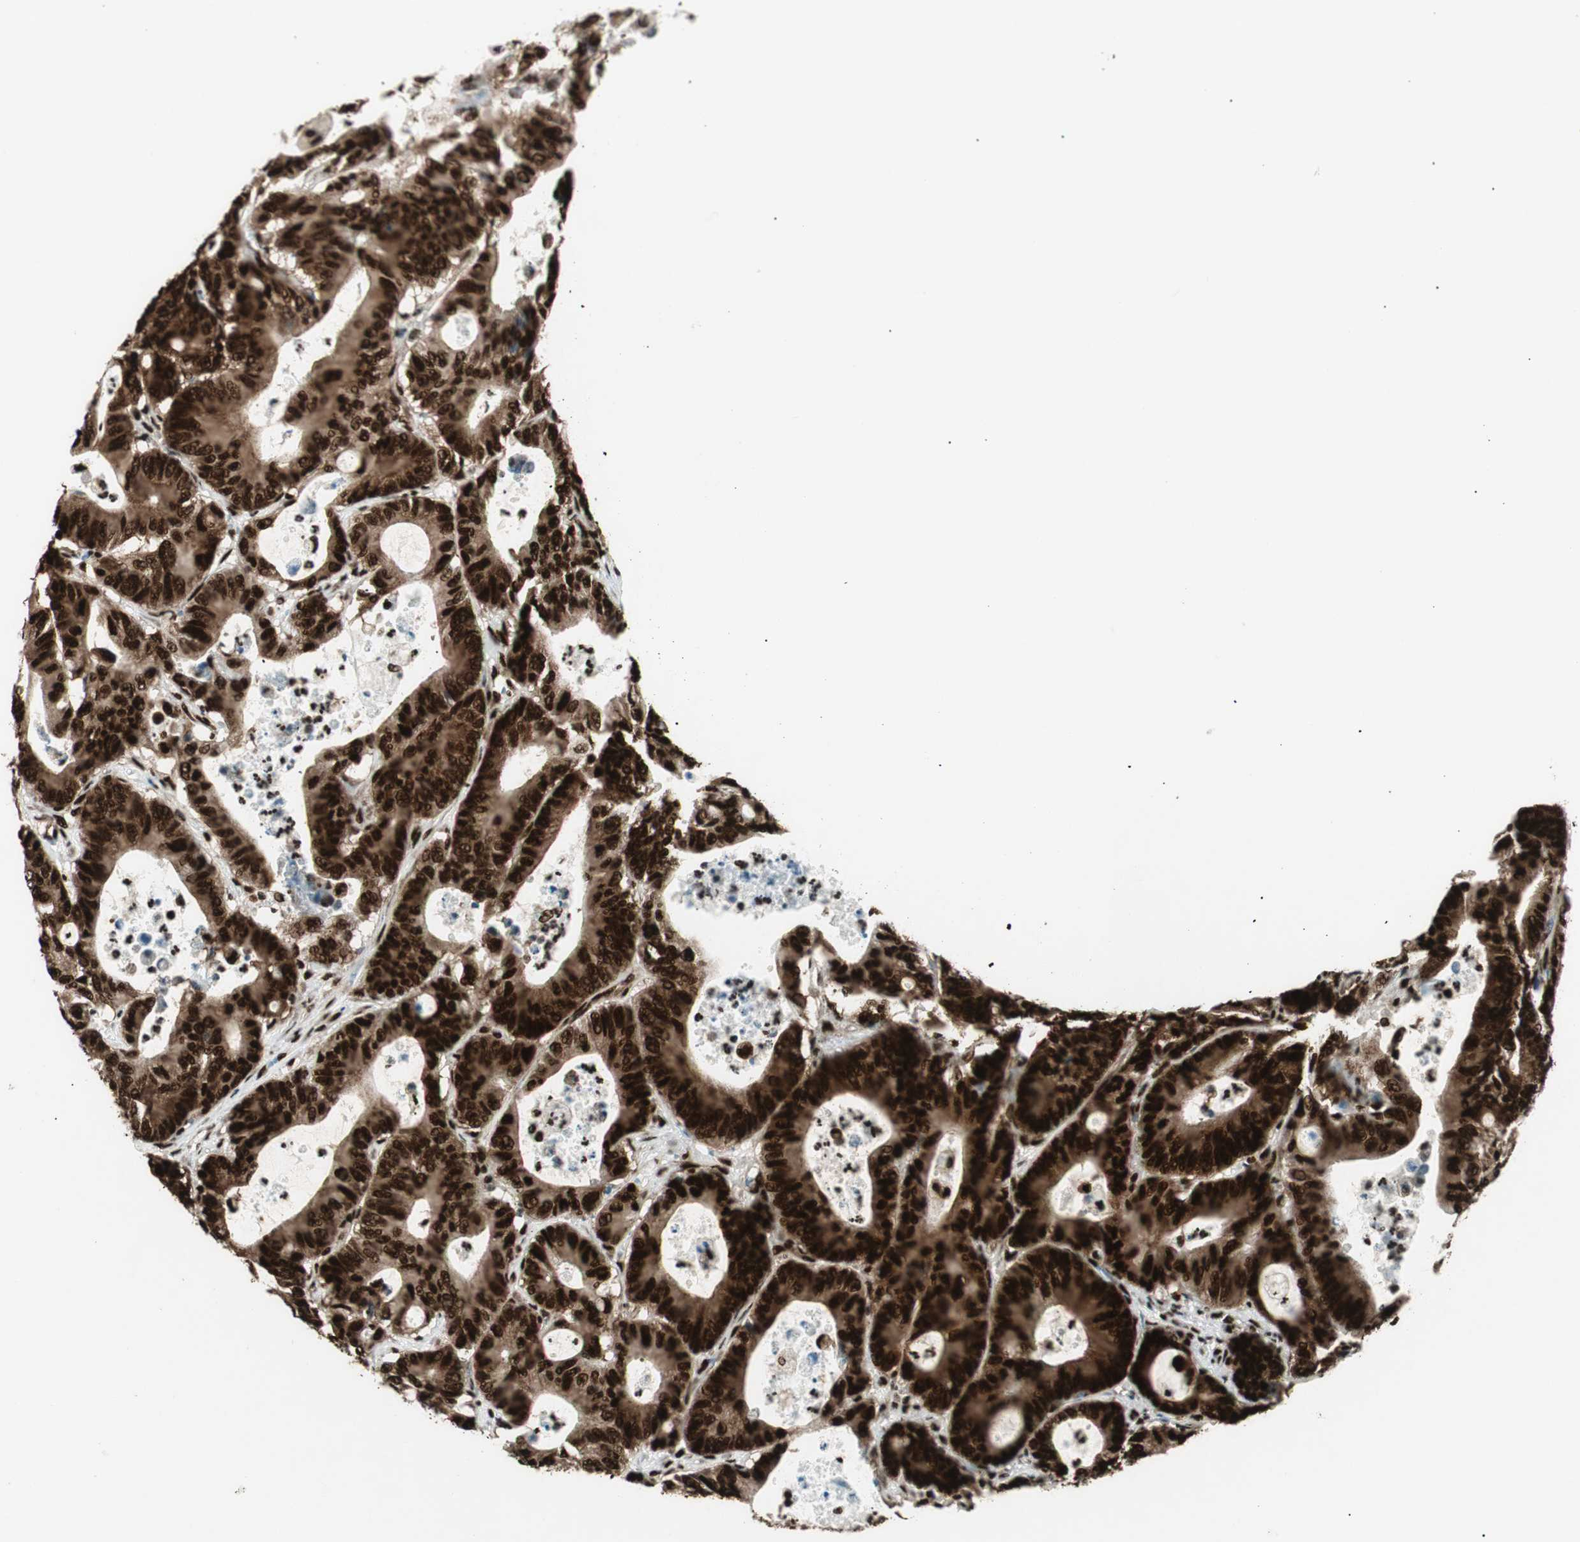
{"staining": {"intensity": "strong", "quantity": ">75%", "location": "nuclear"}, "tissue": "colorectal cancer", "cell_type": "Tumor cells", "image_type": "cancer", "snomed": [{"axis": "morphology", "description": "Adenocarcinoma, NOS"}, {"axis": "topography", "description": "Colon"}], "caption": "About >75% of tumor cells in human colorectal adenocarcinoma demonstrate strong nuclear protein expression as visualized by brown immunohistochemical staining.", "gene": "EWSR1", "patient": {"sex": "female", "age": 84}}